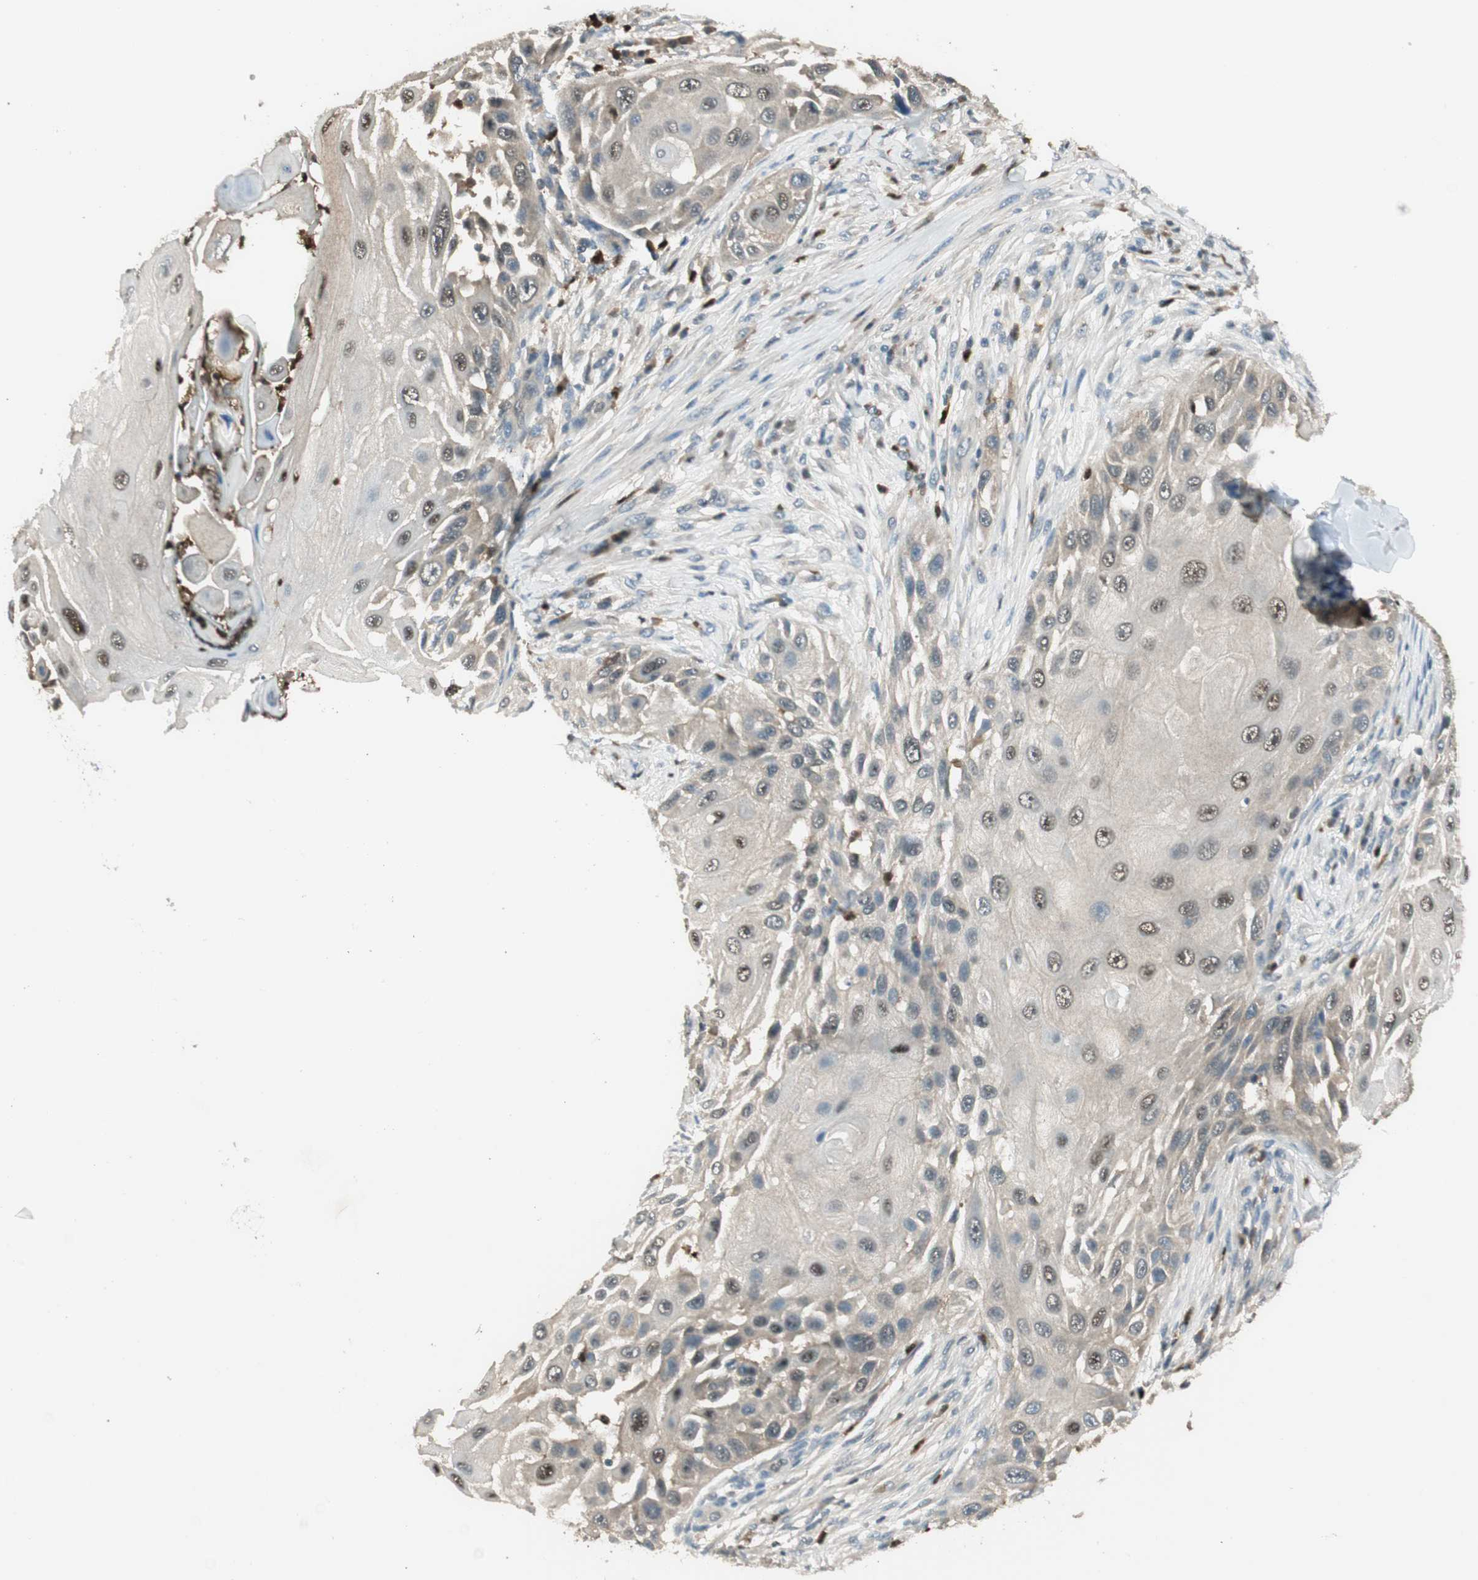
{"staining": {"intensity": "moderate", "quantity": "<25%", "location": "nuclear"}, "tissue": "skin cancer", "cell_type": "Tumor cells", "image_type": "cancer", "snomed": [{"axis": "morphology", "description": "Squamous cell carcinoma, NOS"}, {"axis": "topography", "description": "Skin"}], "caption": "Immunohistochemistry of skin cancer (squamous cell carcinoma) exhibits low levels of moderate nuclear expression in about <25% of tumor cells.", "gene": "LTA4H", "patient": {"sex": "female", "age": 44}}